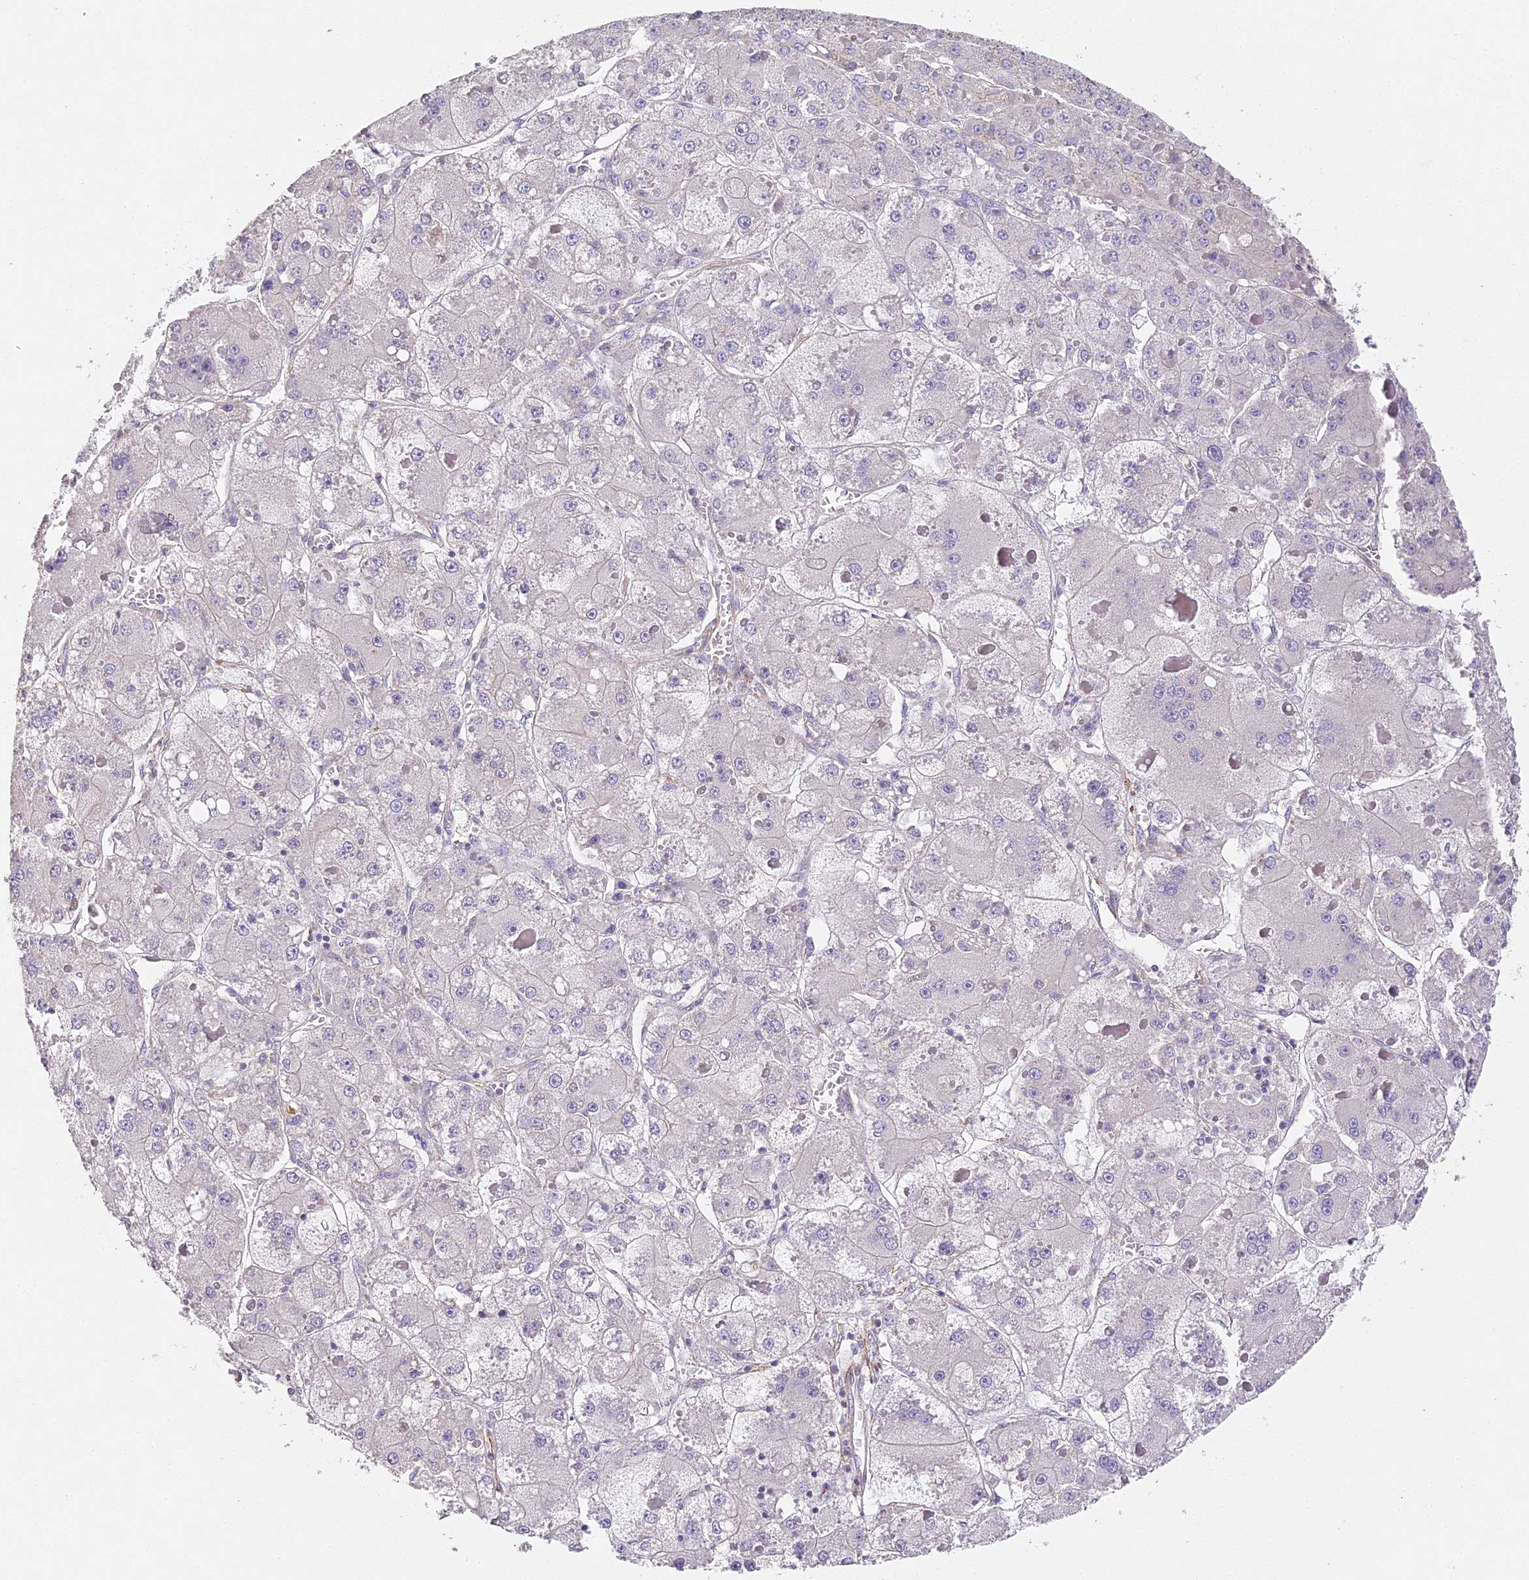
{"staining": {"intensity": "negative", "quantity": "none", "location": "none"}, "tissue": "liver cancer", "cell_type": "Tumor cells", "image_type": "cancer", "snomed": [{"axis": "morphology", "description": "Carcinoma, Hepatocellular, NOS"}, {"axis": "topography", "description": "Liver"}], "caption": "IHC photomicrograph of neoplastic tissue: liver hepatocellular carcinoma stained with DAB (3,3'-diaminobenzidine) exhibits no significant protein expression in tumor cells.", "gene": "MED28", "patient": {"sex": "female", "age": 73}}